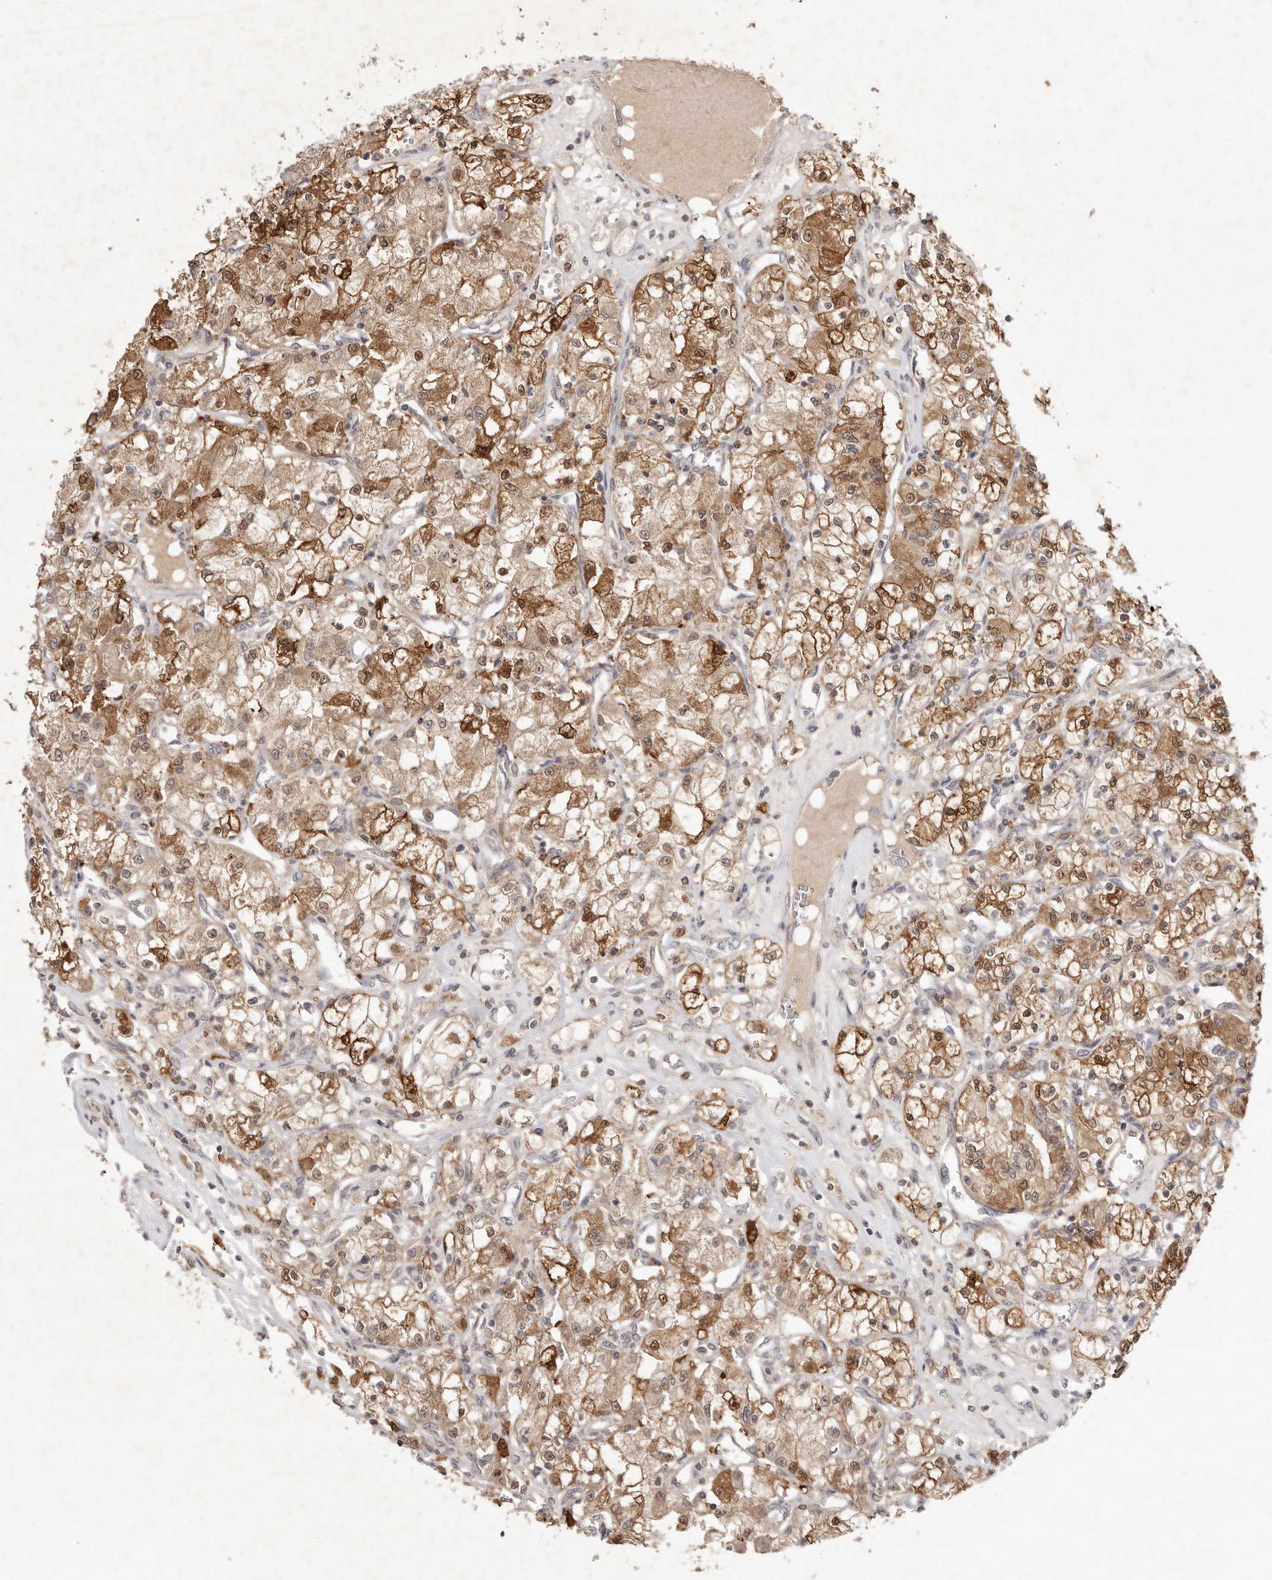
{"staining": {"intensity": "moderate", "quantity": ">75%", "location": "cytoplasmic/membranous,nuclear"}, "tissue": "renal cancer", "cell_type": "Tumor cells", "image_type": "cancer", "snomed": [{"axis": "morphology", "description": "Adenocarcinoma, NOS"}, {"axis": "topography", "description": "Kidney"}], "caption": "A high-resolution histopathology image shows immunohistochemistry staining of renal cancer, which reveals moderate cytoplasmic/membranous and nuclear expression in approximately >75% of tumor cells.", "gene": "TADA1", "patient": {"sex": "female", "age": 59}}